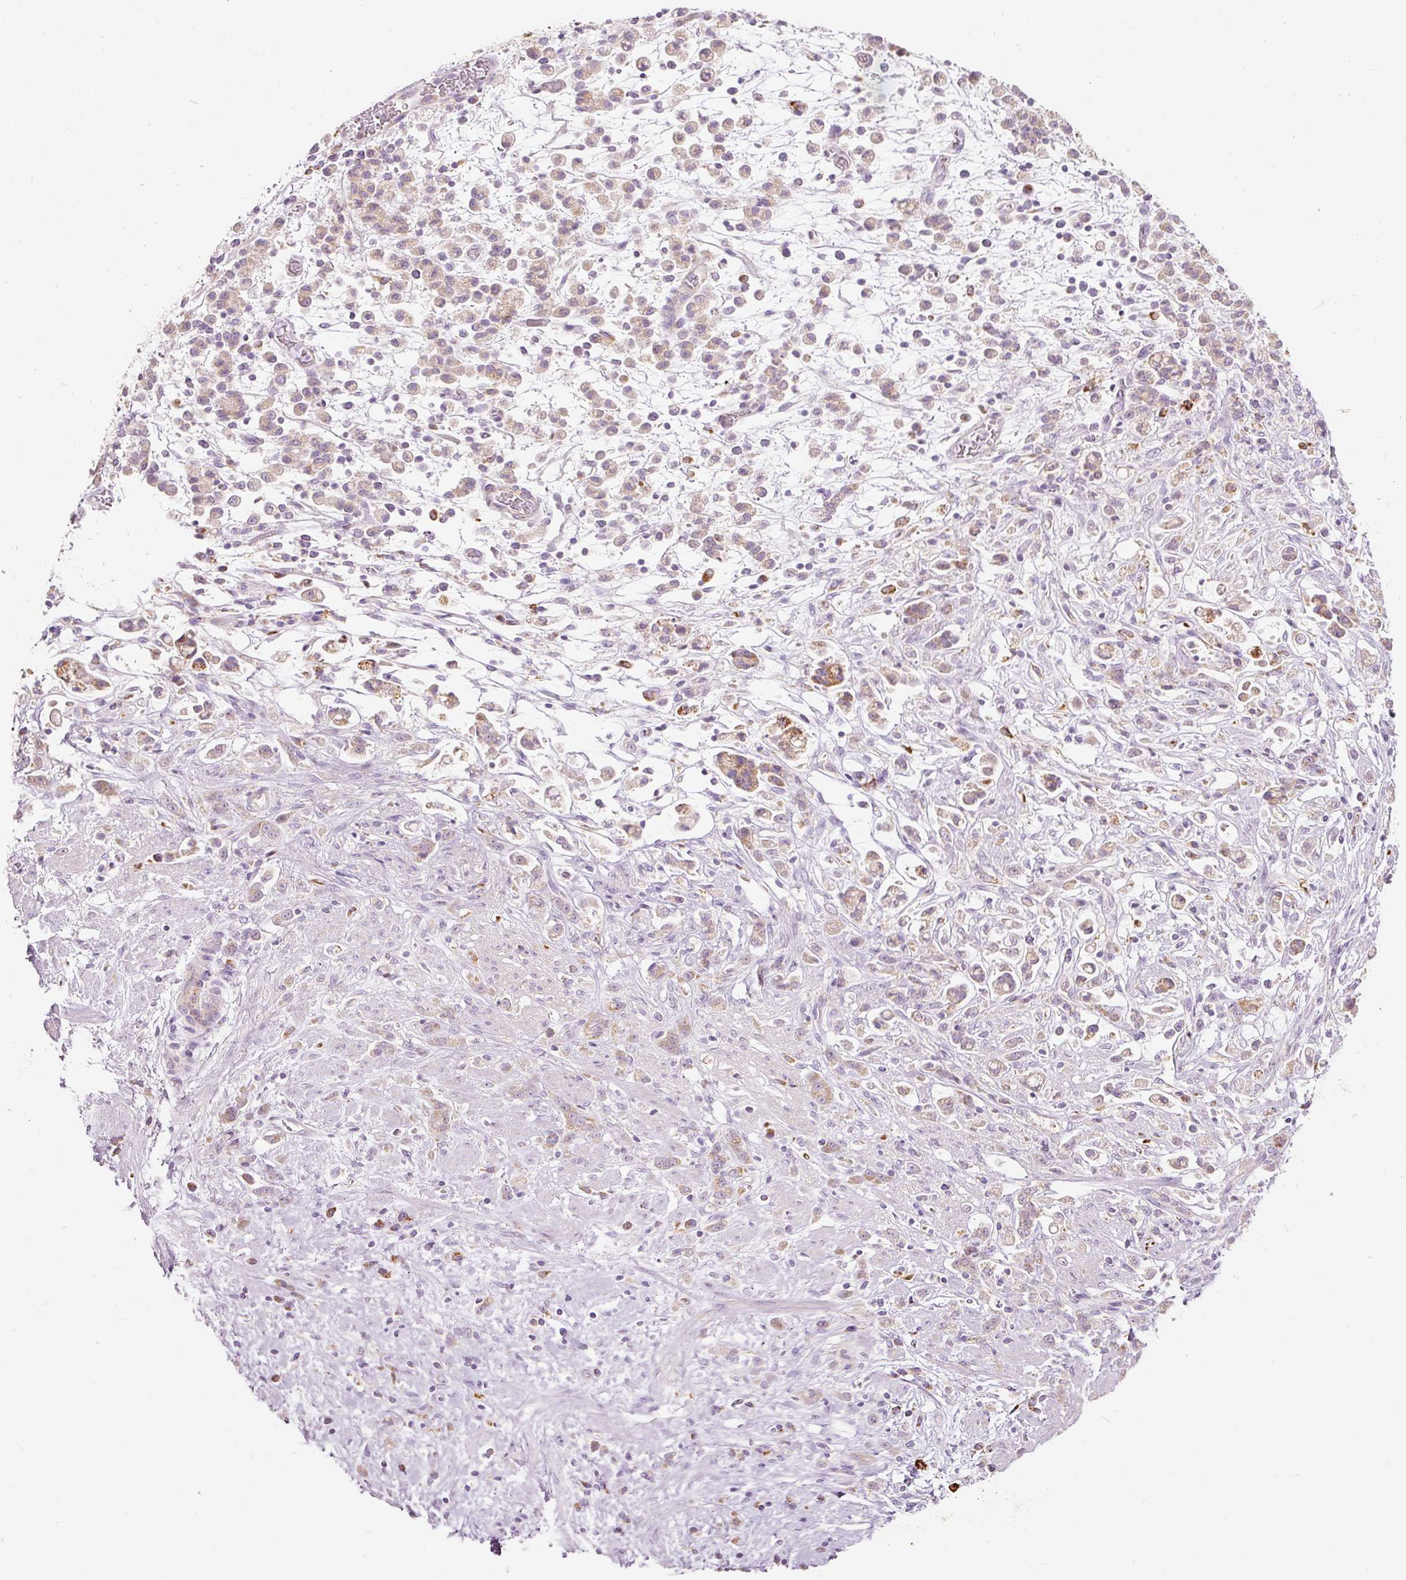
{"staining": {"intensity": "weak", "quantity": ">75%", "location": "cytoplasmic/membranous"}, "tissue": "stomach cancer", "cell_type": "Tumor cells", "image_type": "cancer", "snomed": [{"axis": "morphology", "description": "Adenocarcinoma, NOS"}, {"axis": "topography", "description": "Stomach"}], "caption": "Stomach cancer tissue reveals weak cytoplasmic/membranous positivity in about >75% of tumor cells, visualized by immunohistochemistry.", "gene": "MTHFD2", "patient": {"sex": "female", "age": 60}}